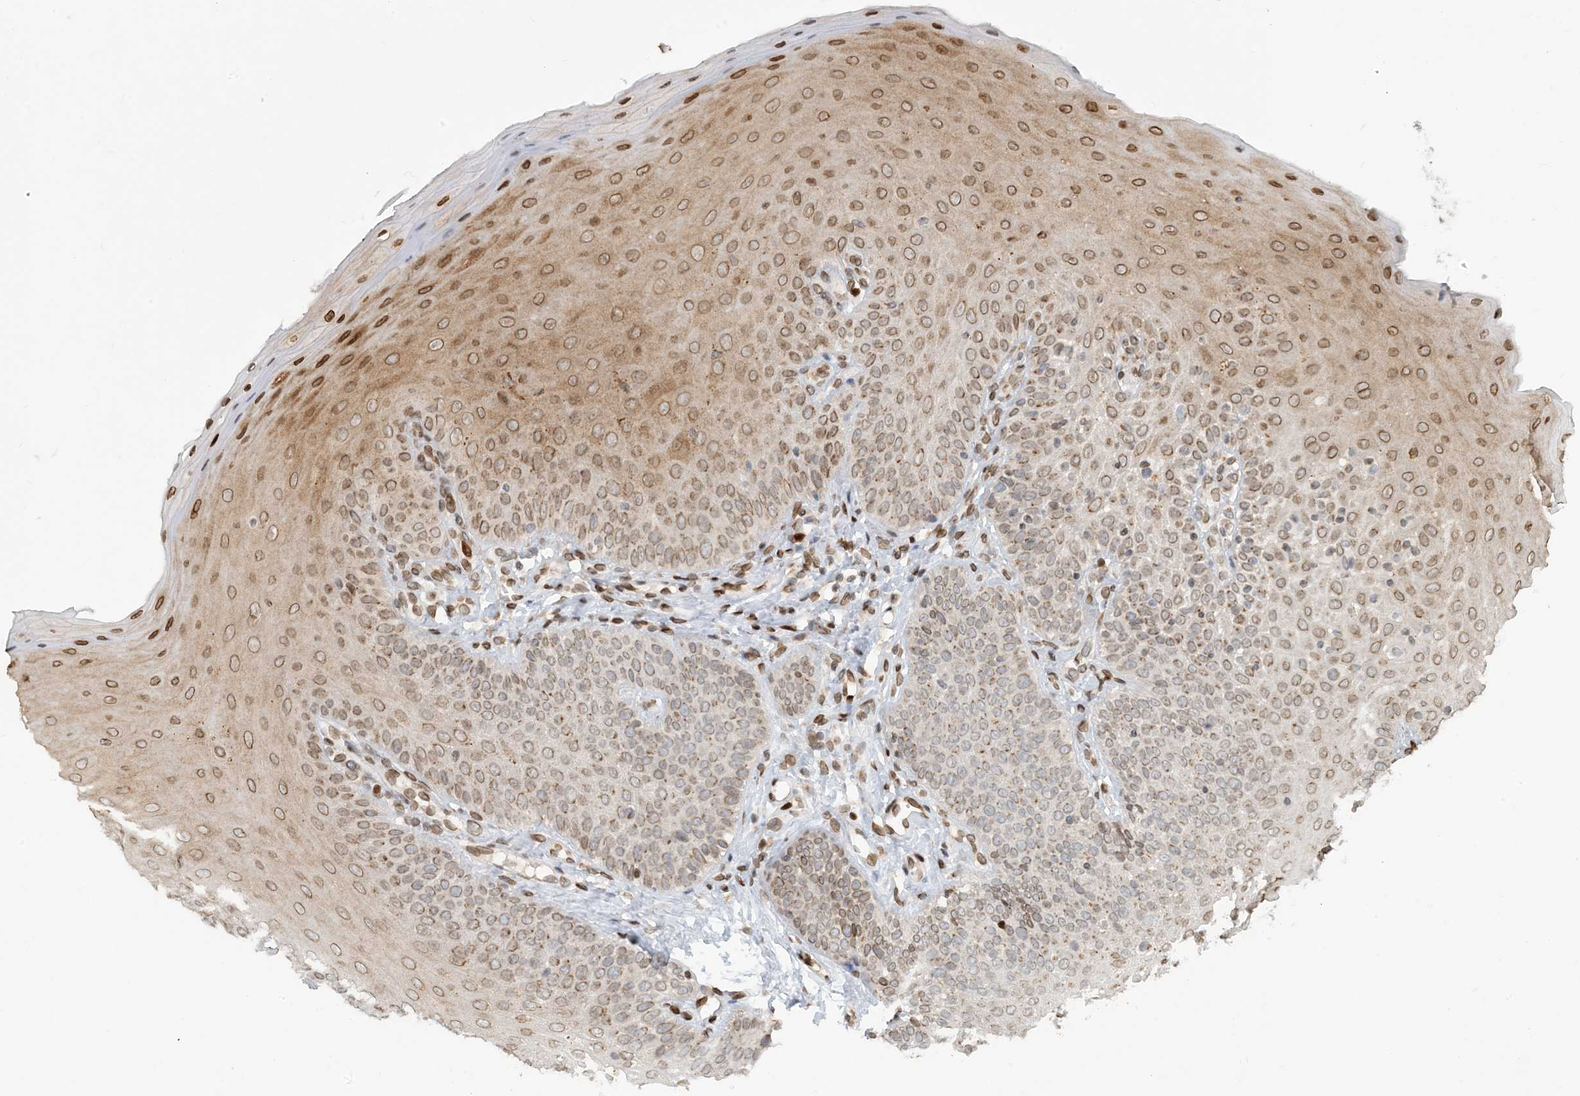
{"staining": {"intensity": "strong", "quantity": "25%-75%", "location": "cytoplasmic/membranous,nuclear"}, "tissue": "oral mucosa", "cell_type": "Squamous epithelial cells", "image_type": "normal", "snomed": [{"axis": "morphology", "description": "Normal tissue, NOS"}, {"axis": "topography", "description": "Oral tissue"}], "caption": "Squamous epithelial cells demonstrate strong cytoplasmic/membranous,nuclear staining in about 25%-75% of cells in normal oral mucosa.", "gene": "SLC35A2", "patient": {"sex": "female", "age": 68}}